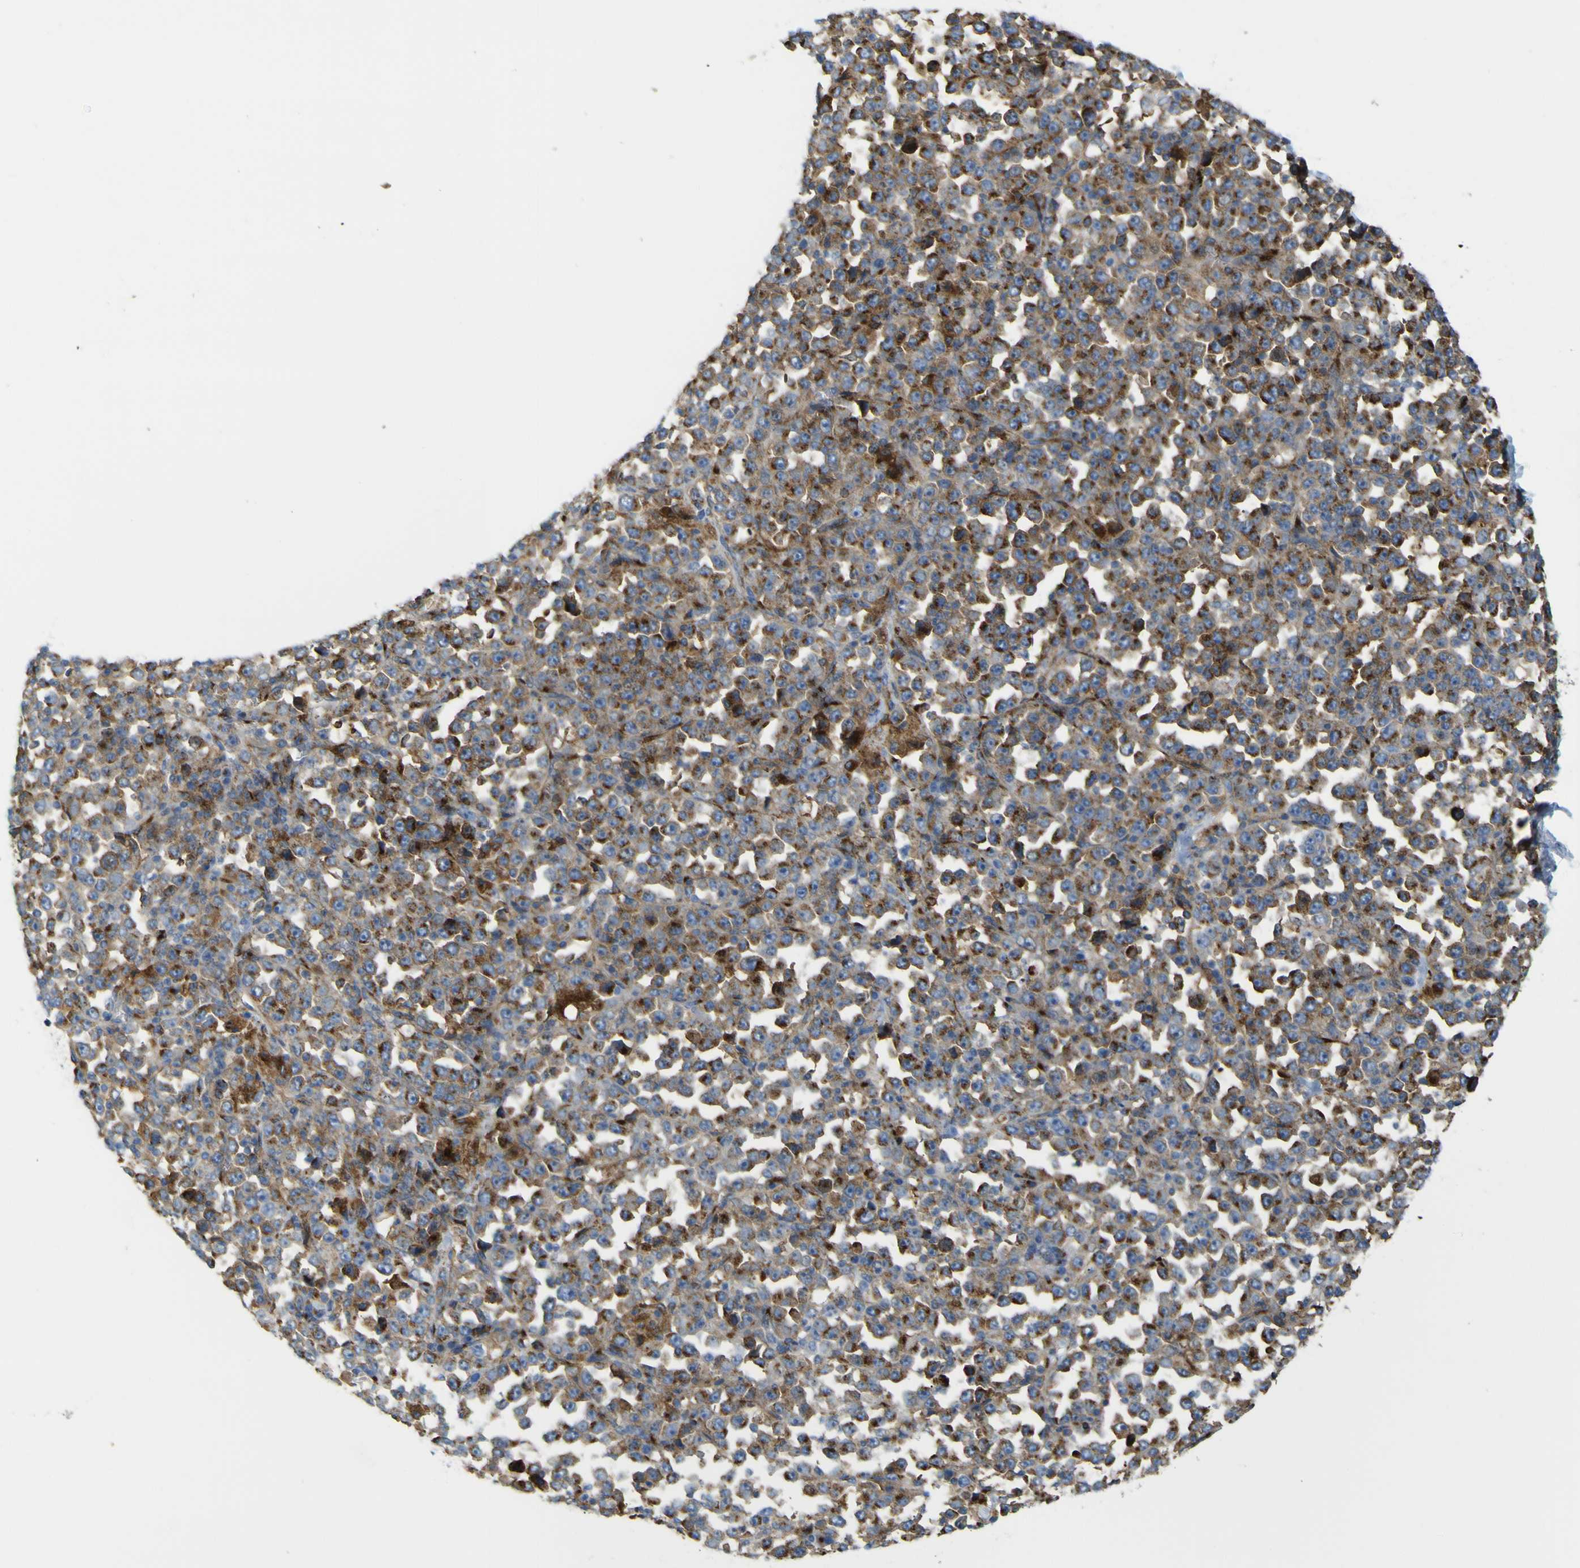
{"staining": {"intensity": "moderate", "quantity": ">75%", "location": "cytoplasmic/membranous"}, "tissue": "stomach cancer", "cell_type": "Tumor cells", "image_type": "cancer", "snomed": [{"axis": "morphology", "description": "Normal tissue, NOS"}, {"axis": "morphology", "description": "Adenocarcinoma, NOS"}, {"axis": "topography", "description": "Stomach, upper"}, {"axis": "topography", "description": "Stomach"}], "caption": "This is an image of immunohistochemistry (IHC) staining of adenocarcinoma (stomach), which shows moderate expression in the cytoplasmic/membranous of tumor cells.", "gene": "IGF2R", "patient": {"sex": "male", "age": 59}}